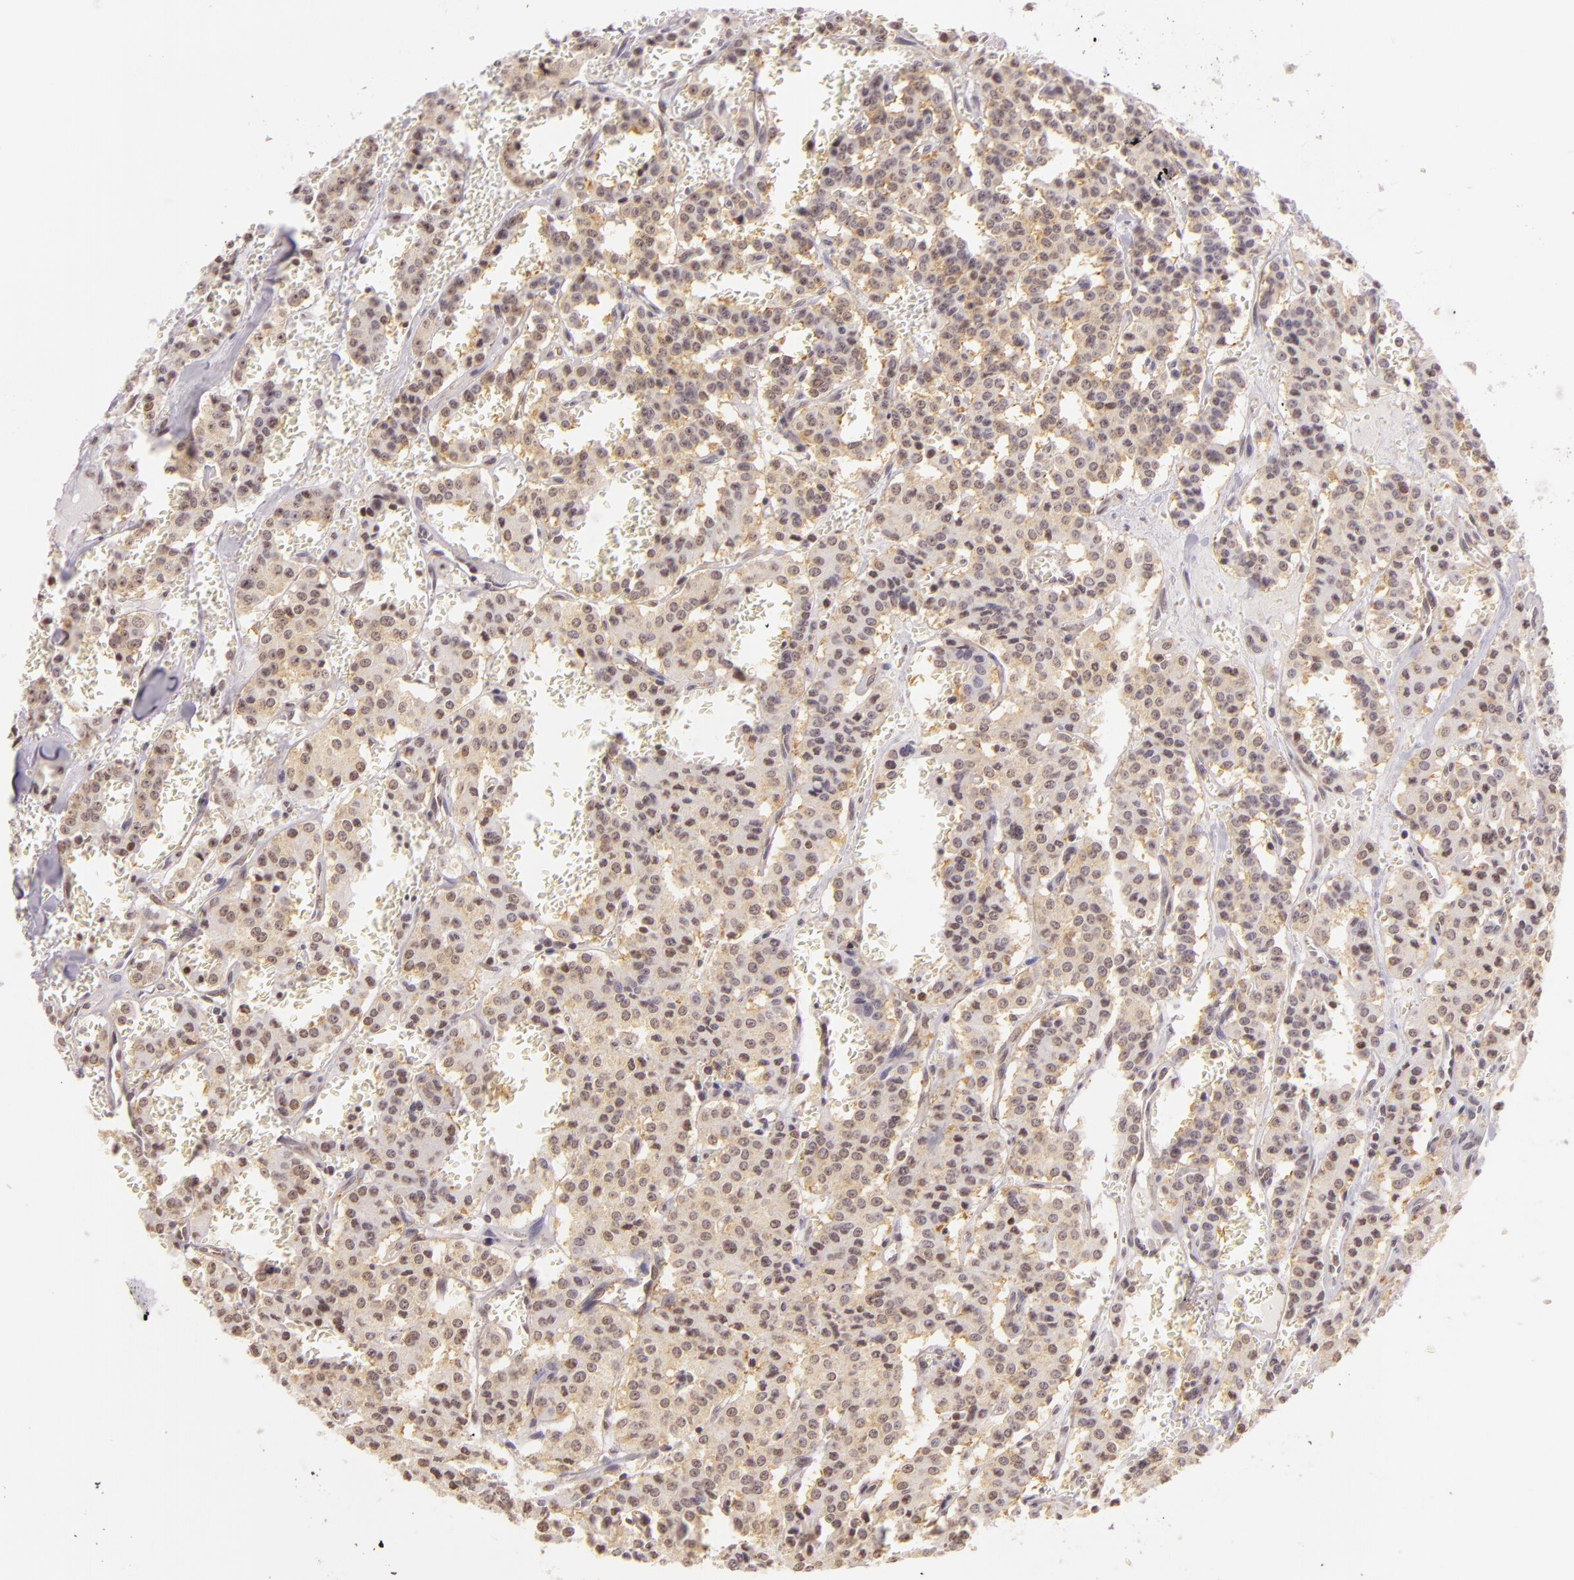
{"staining": {"intensity": "weak", "quantity": "<25%", "location": "cytoplasmic/membranous,nuclear"}, "tissue": "carcinoid", "cell_type": "Tumor cells", "image_type": "cancer", "snomed": [{"axis": "morphology", "description": "Carcinoid, malignant, NOS"}, {"axis": "topography", "description": "Bronchus"}], "caption": "Carcinoid (malignant) stained for a protein using IHC reveals no positivity tumor cells.", "gene": "IMPDH1", "patient": {"sex": "male", "age": 55}}